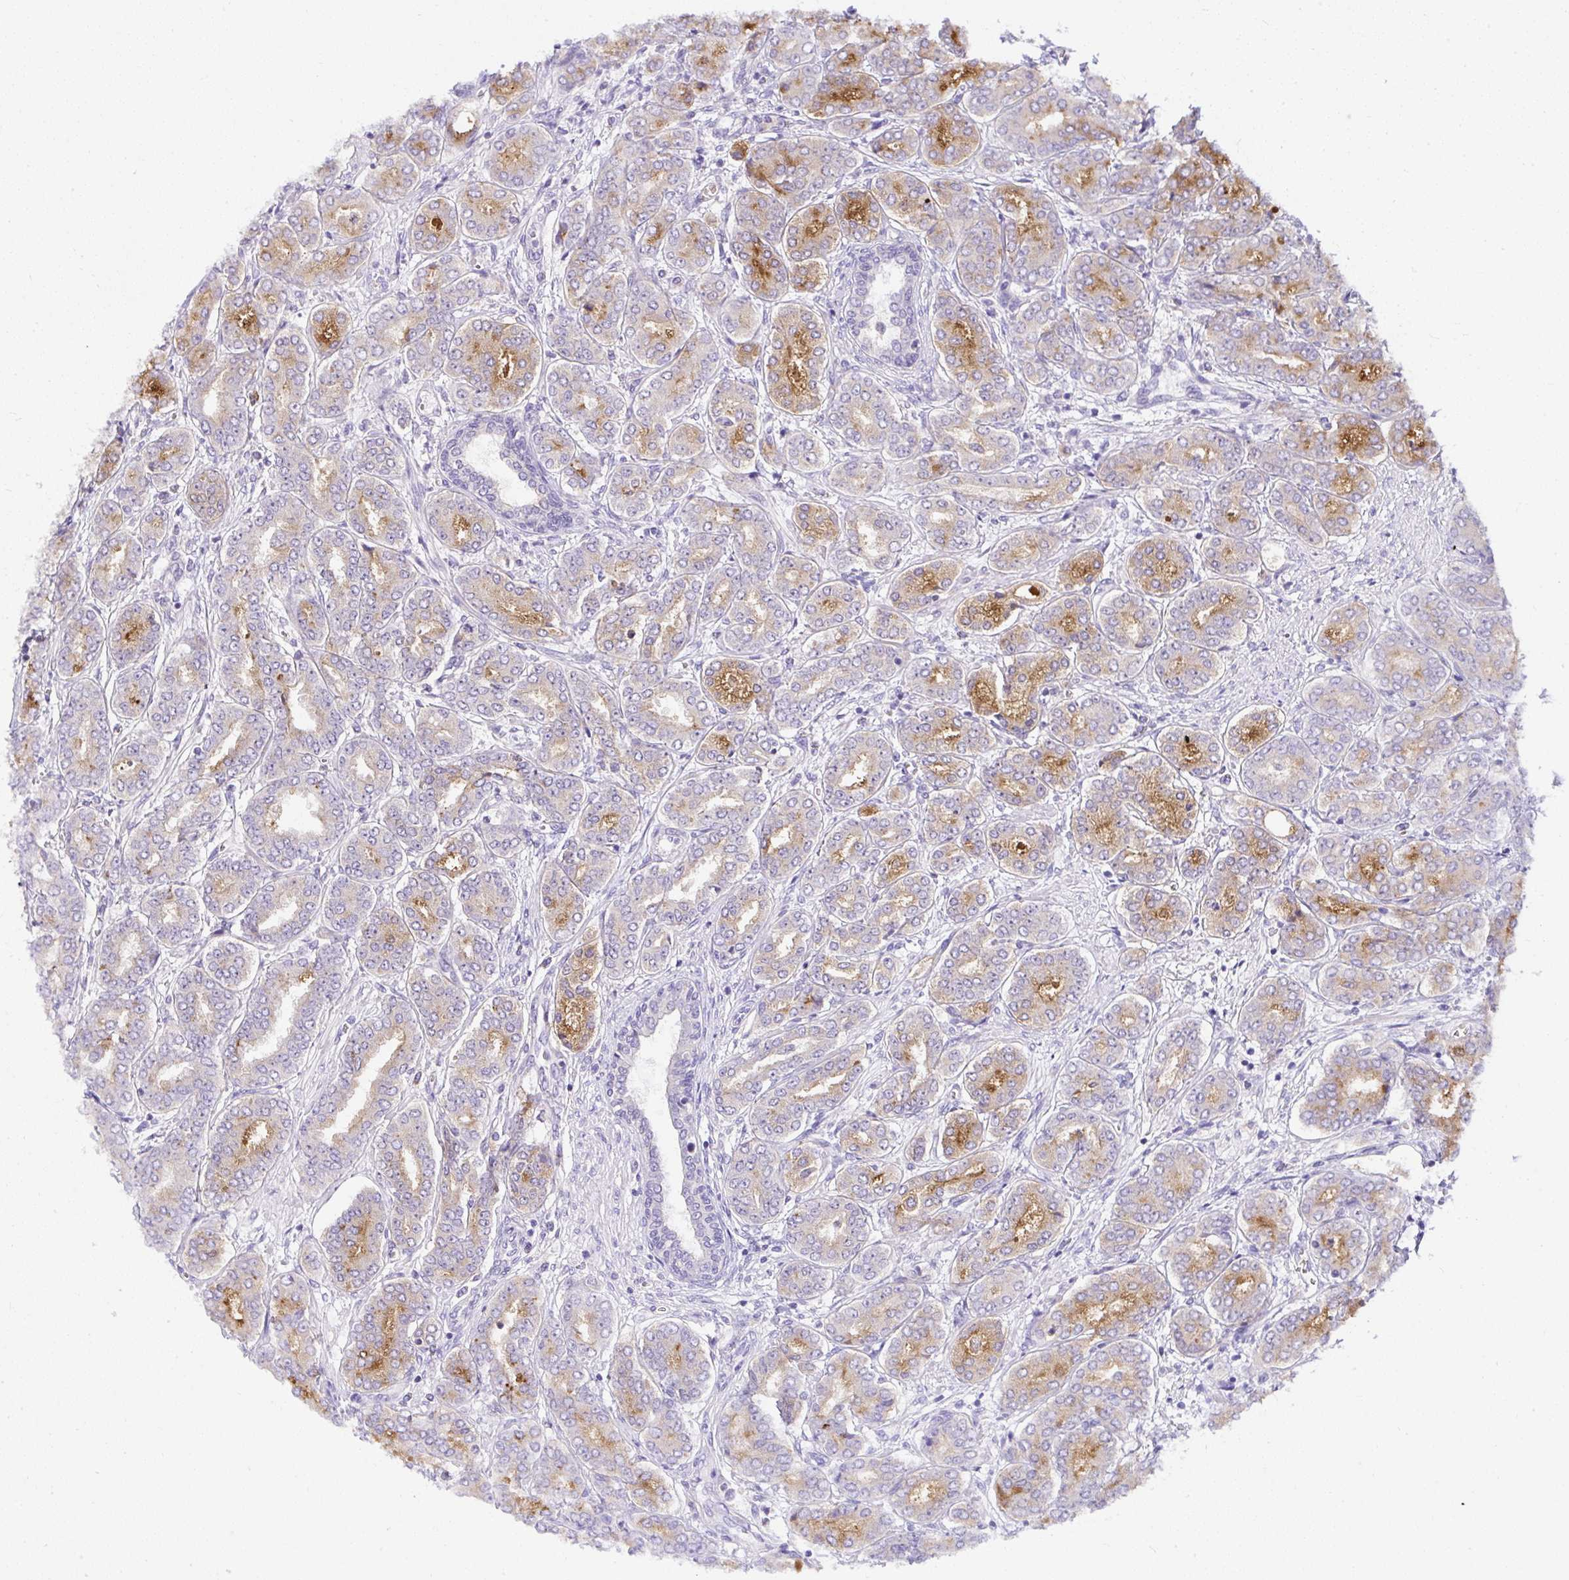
{"staining": {"intensity": "moderate", "quantity": "<25%", "location": "cytoplasmic/membranous"}, "tissue": "prostate cancer", "cell_type": "Tumor cells", "image_type": "cancer", "snomed": [{"axis": "morphology", "description": "Adenocarcinoma, High grade"}, {"axis": "topography", "description": "Prostate"}], "caption": "Prostate cancer stained with a brown dye demonstrates moderate cytoplasmic/membranous positive expression in about <25% of tumor cells.", "gene": "DEPDC5", "patient": {"sex": "male", "age": 72}}